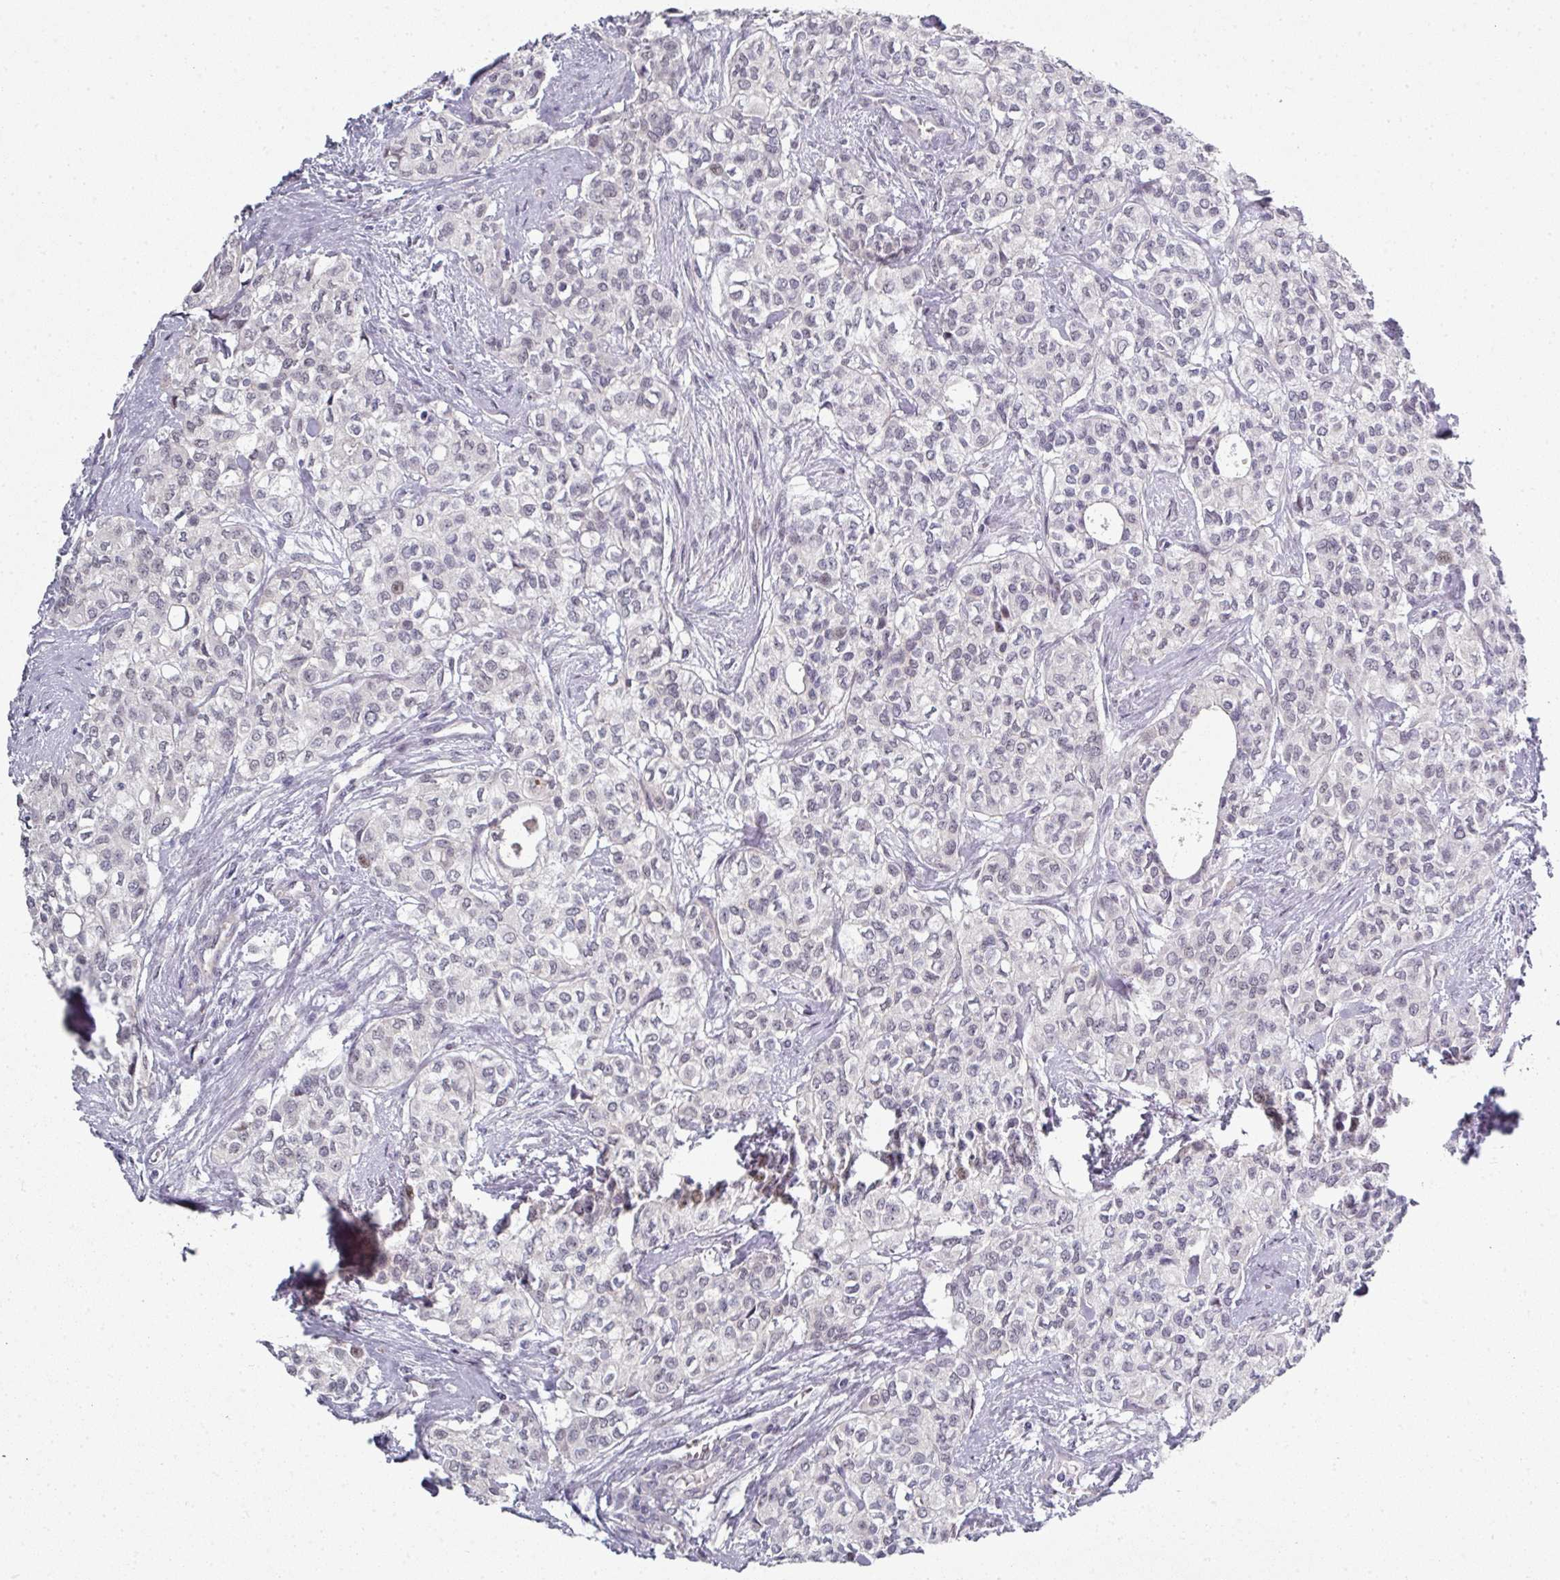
{"staining": {"intensity": "negative", "quantity": "none", "location": "none"}, "tissue": "head and neck cancer", "cell_type": "Tumor cells", "image_type": "cancer", "snomed": [{"axis": "morphology", "description": "Adenocarcinoma, NOS"}, {"axis": "topography", "description": "Head-Neck"}], "caption": "This micrograph is of head and neck cancer (adenocarcinoma) stained with immunohistochemistry (IHC) to label a protein in brown with the nuclei are counter-stained blue. There is no expression in tumor cells. Nuclei are stained in blue.", "gene": "TMCC1", "patient": {"sex": "male", "age": 81}}